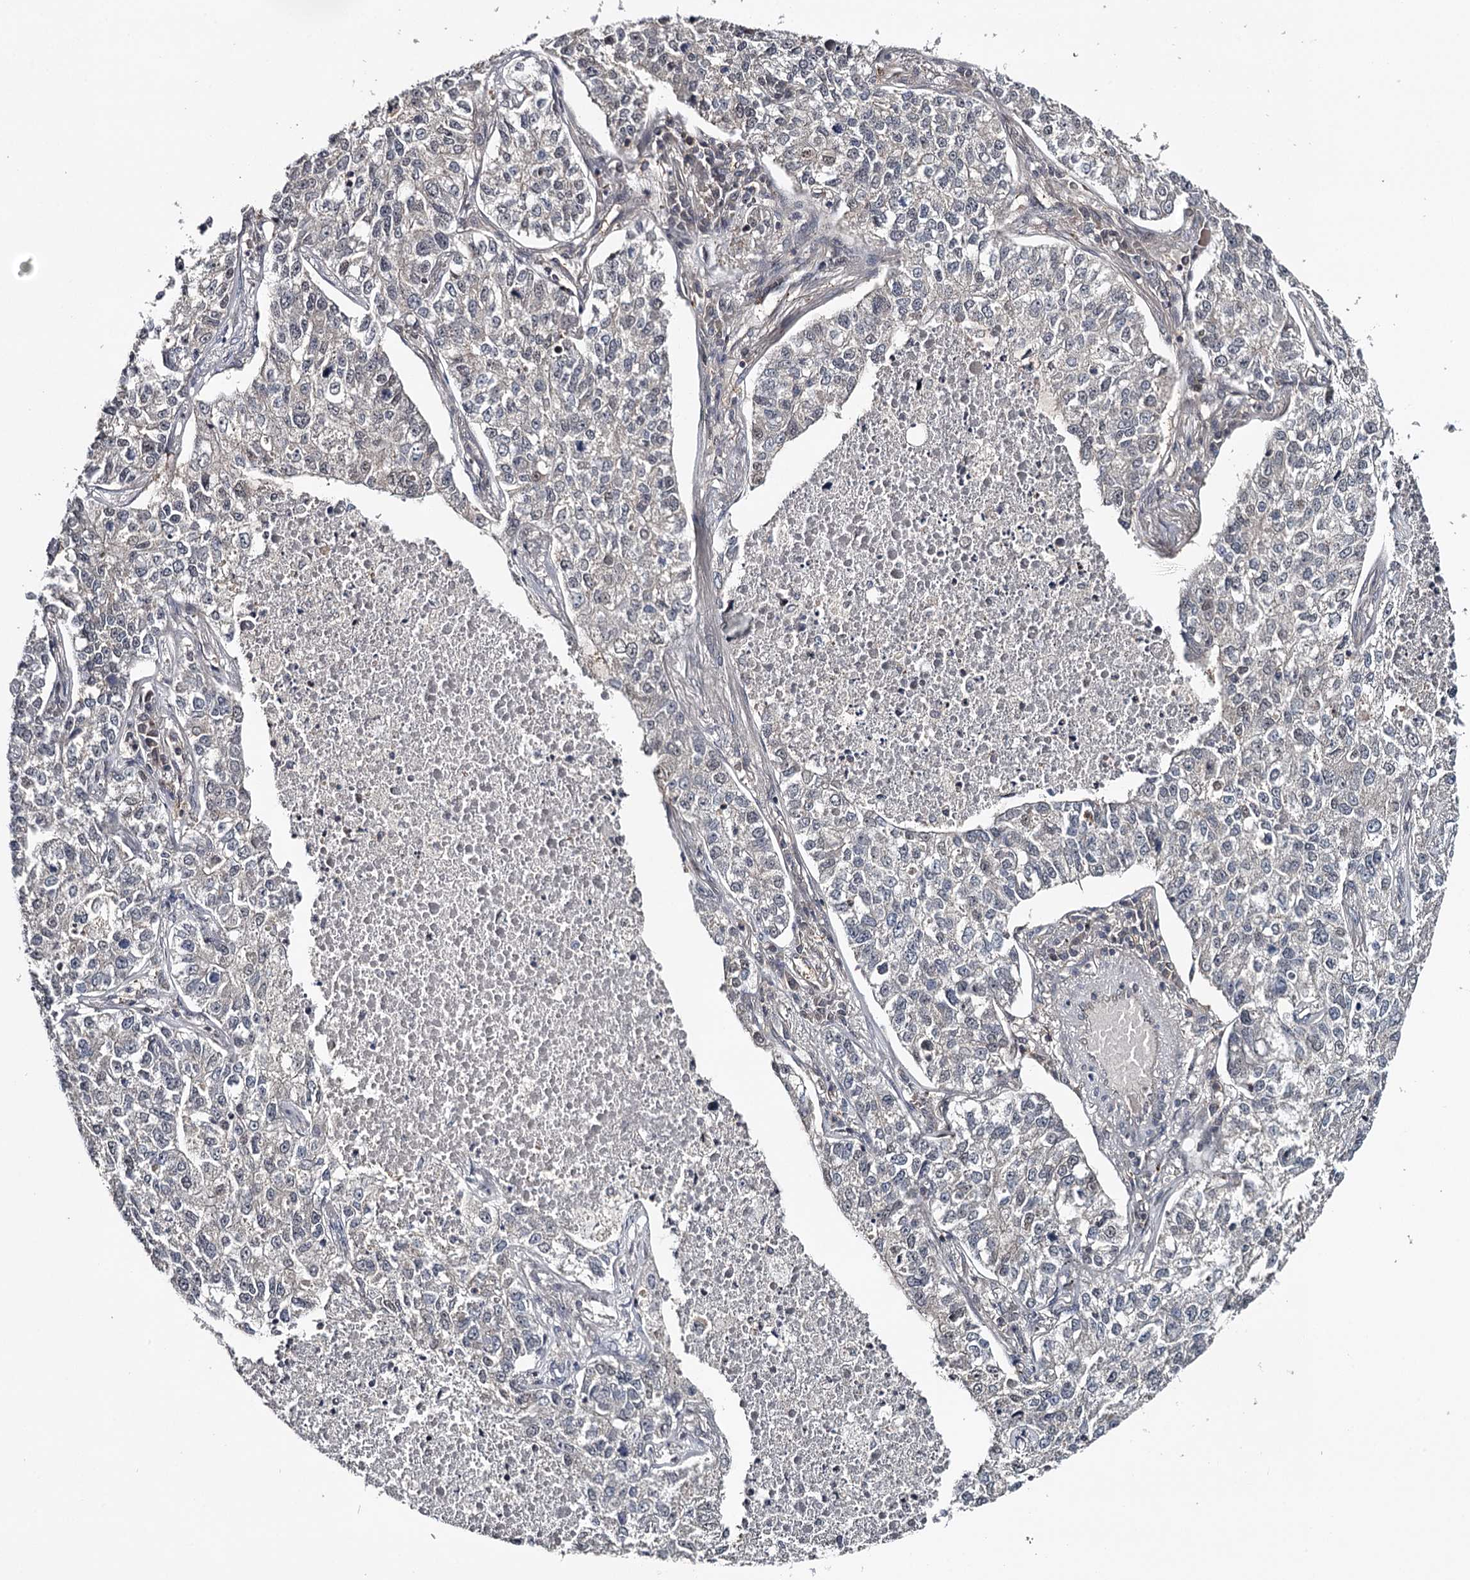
{"staining": {"intensity": "negative", "quantity": "none", "location": "none"}, "tissue": "lung cancer", "cell_type": "Tumor cells", "image_type": "cancer", "snomed": [{"axis": "morphology", "description": "Adenocarcinoma, NOS"}, {"axis": "topography", "description": "Lung"}], "caption": "Tumor cells are negative for protein expression in human lung cancer (adenocarcinoma).", "gene": "GTSF1", "patient": {"sex": "male", "age": 49}}